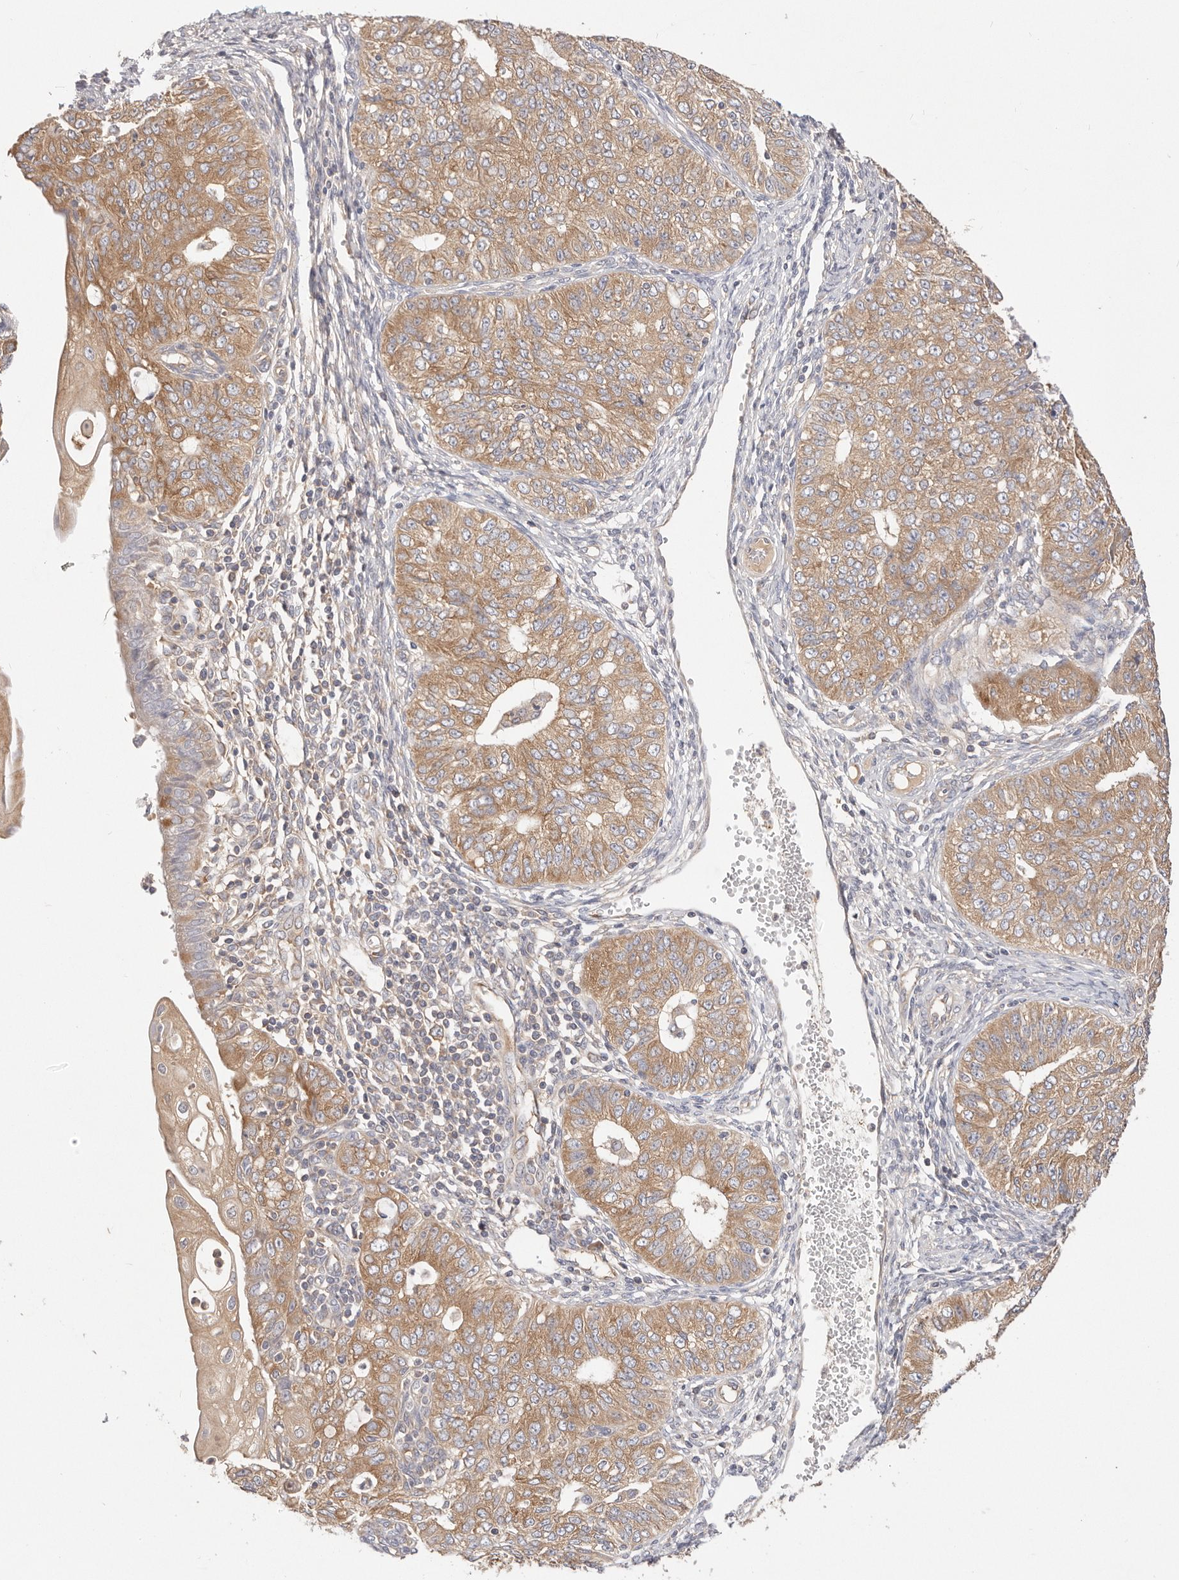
{"staining": {"intensity": "moderate", "quantity": ">75%", "location": "cytoplasmic/membranous"}, "tissue": "endometrial cancer", "cell_type": "Tumor cells", "image_type": "cancer", "snomed": [{"axis": "morphology", "description": "Adenocarcinoma, NOS"}, {"axis": "topography", "description": "Endometrium"}], "caption": "Moderate cytoplasmic/membranous positivity for a protein is identified in about >75% of tumor cells of endometrial adenocarcinoma using IHC.", "gene": "KCMF1", "patient": {"sex": "female", "age": 32}}